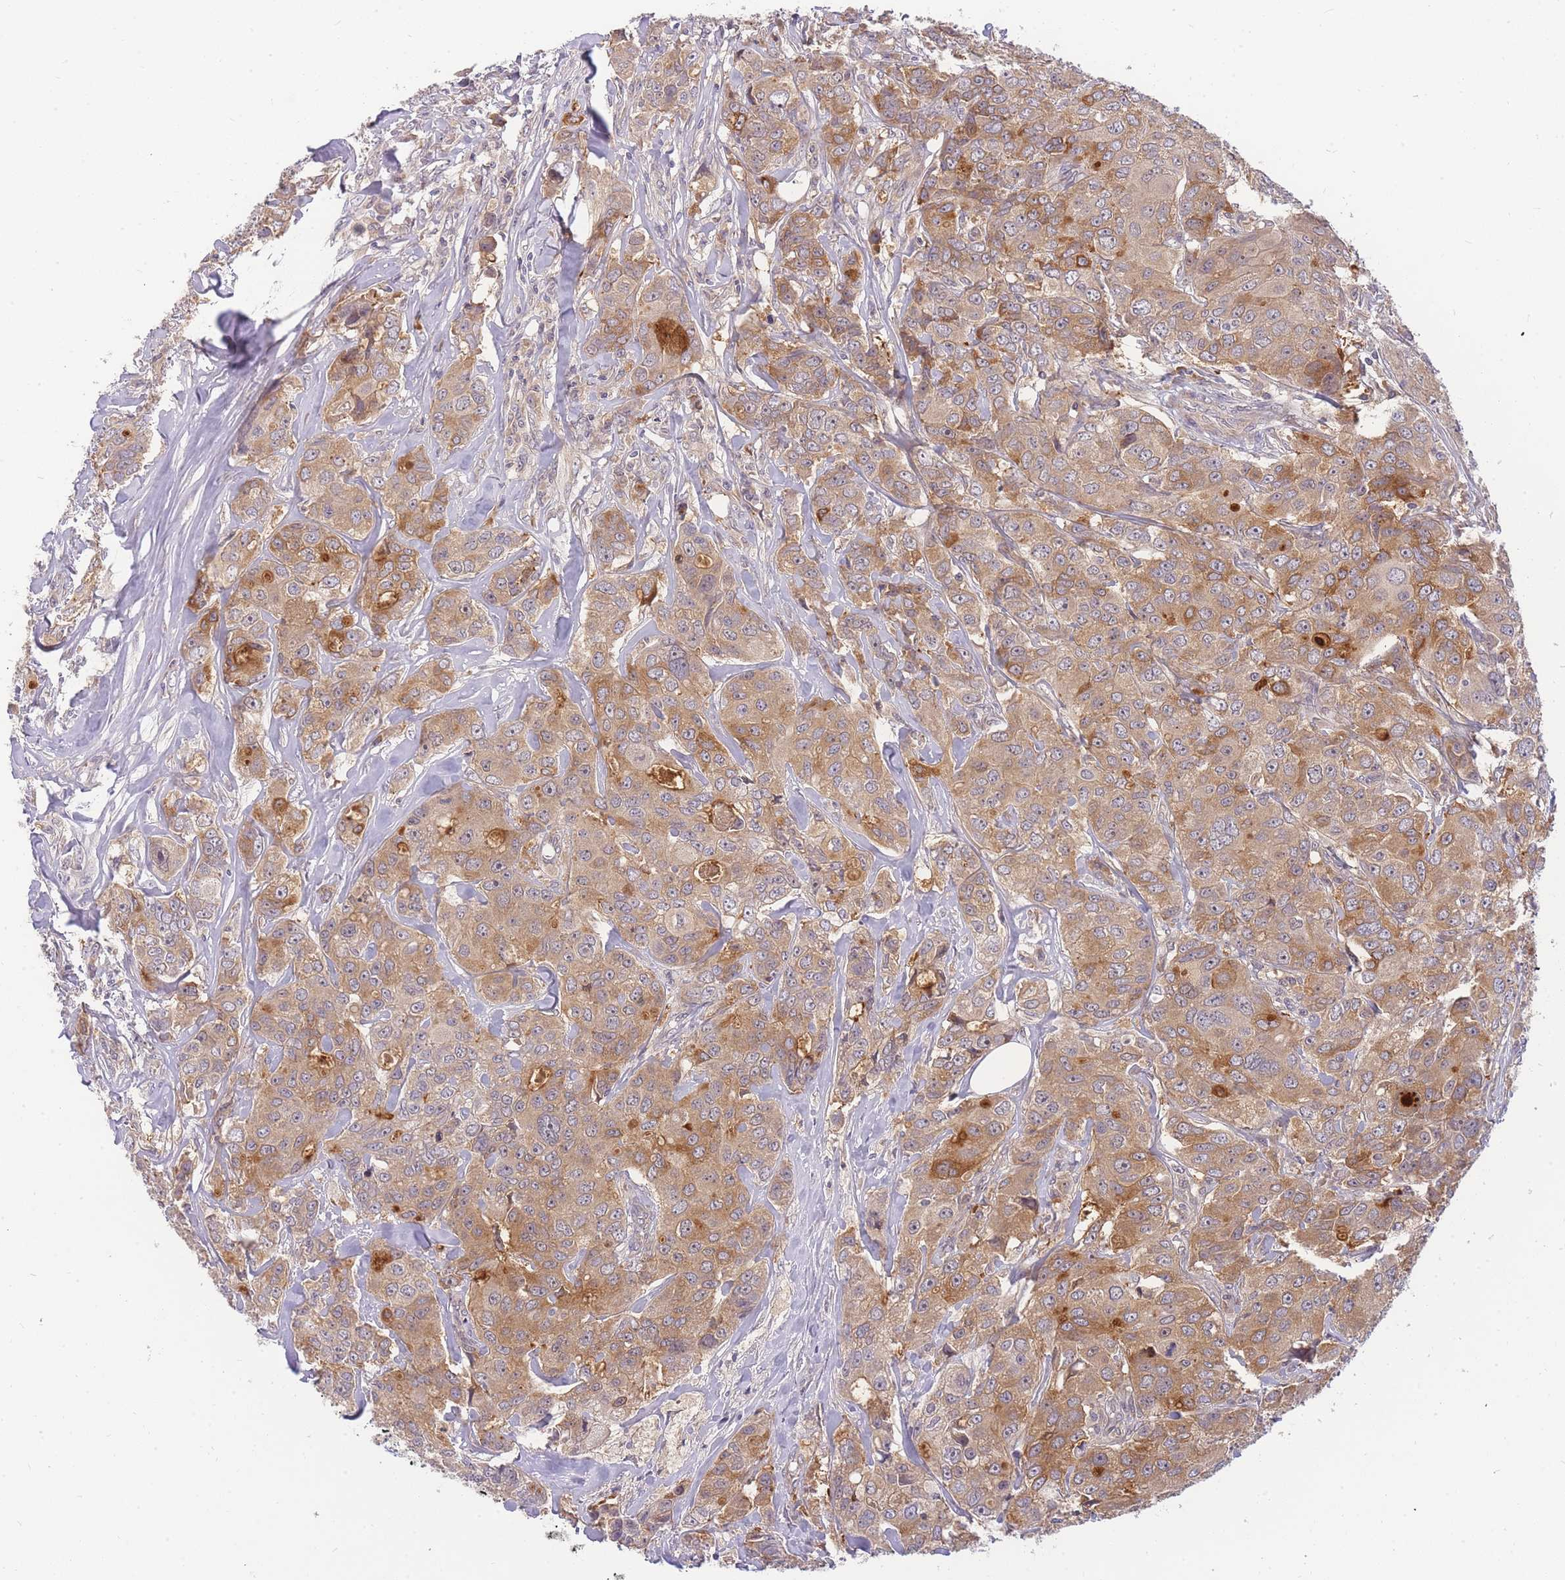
{"staining": {"intensity": "moderate", "quantity": ">75%", "location": "cytoplasmic/membranous"}, "tissue": "breast cancer", "cell_type": "Tumor cells", "image_type": "cancer", "snomed": [{"axis": "morphology", "description": "Duct carcinoma"}, {"axis": "topography", "description": "Breast"}], "caption": "Breast cancer stained with DAB (3,3'-diaminobenzidine) immunohistochemistry (IHC) reveals medium levels of moderate cytoplasmic/membranous staining in about >75% of tumor cells.", "gene": "ZNF577", "patient": {"sex": "female", "age": 43}}